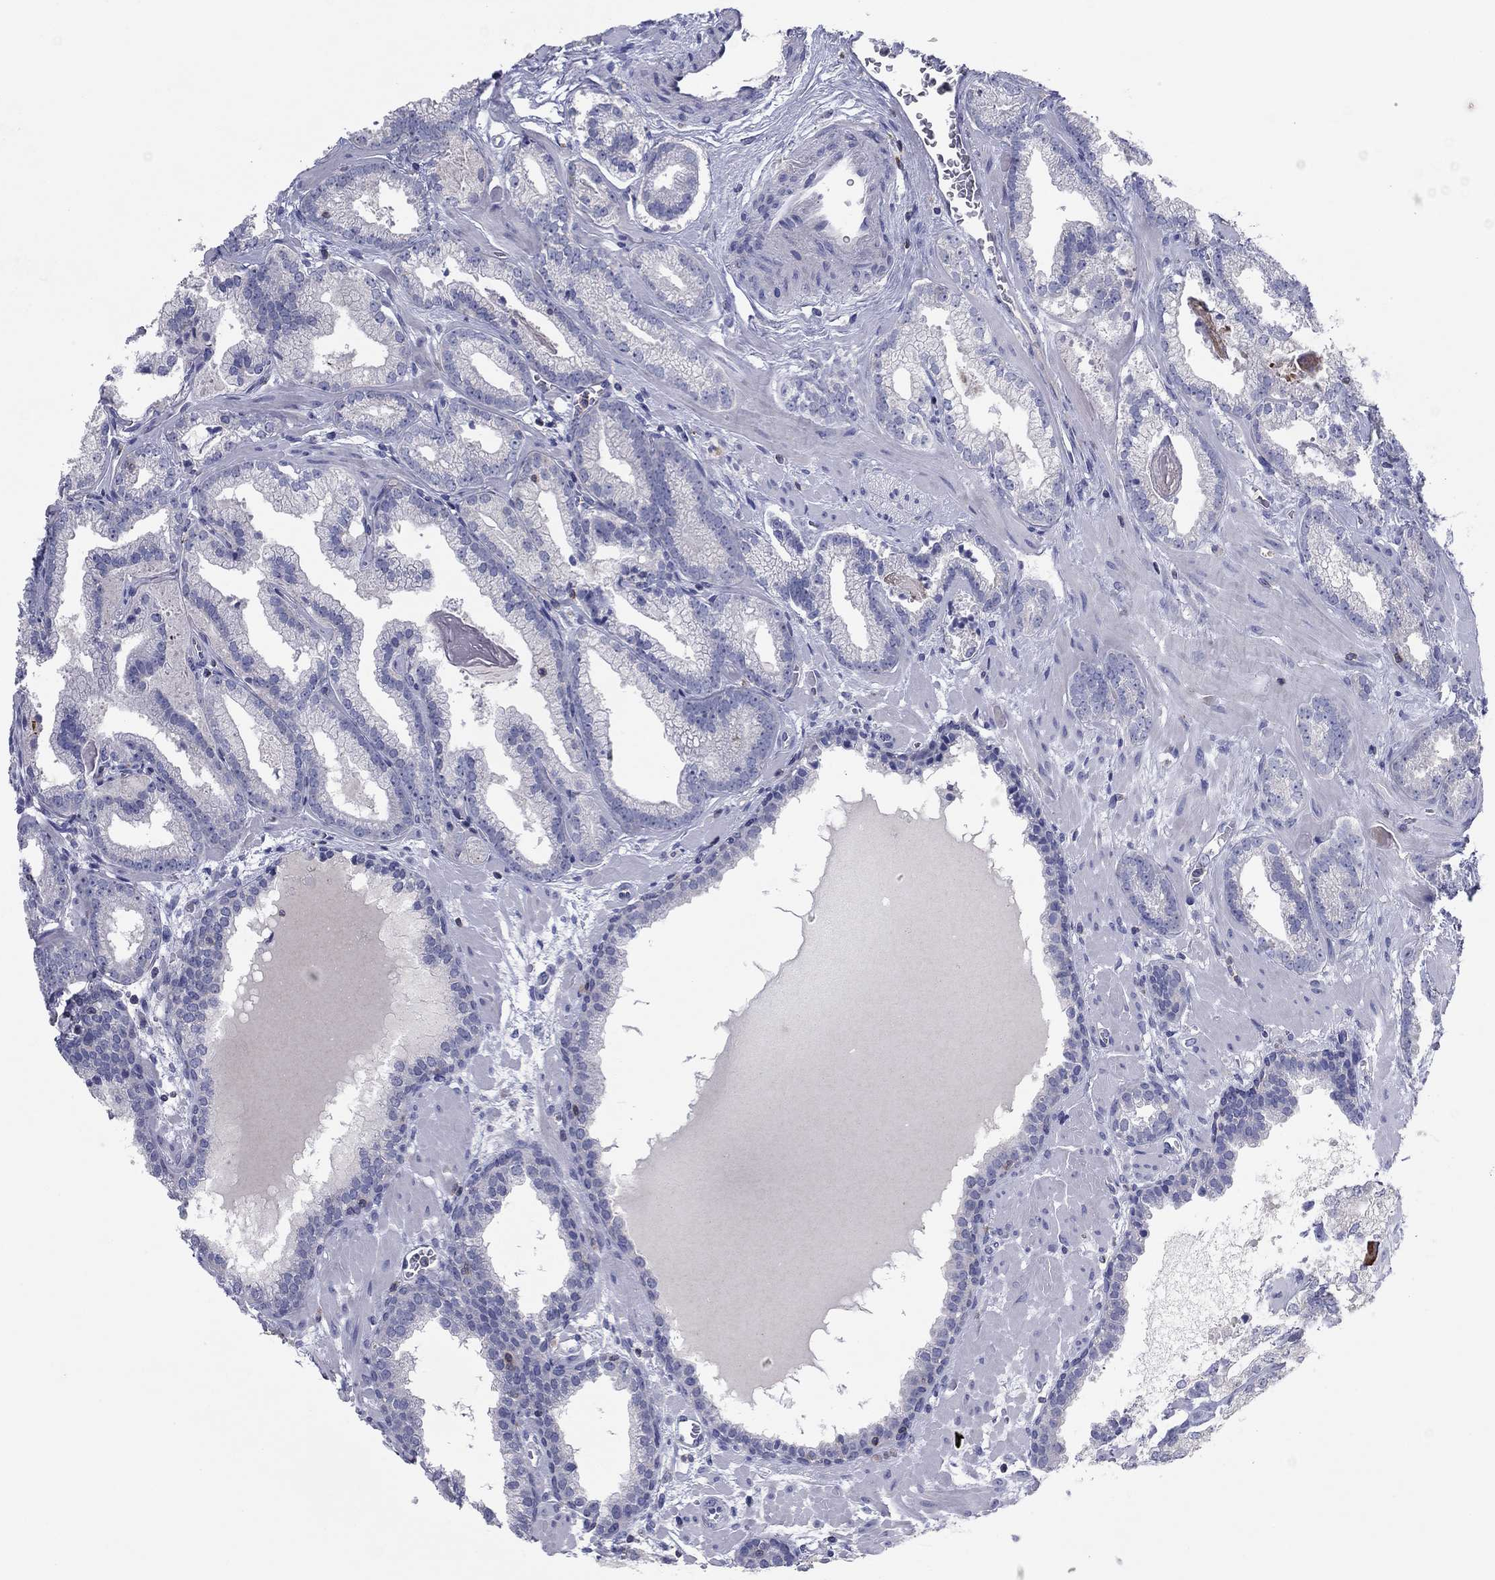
{"staining": {"intensity": "negative", "quantity": "none", "location": "none"}, "tissue": "prostate cancer", "cell_type": "Tumor cells", "image_type": "cancer", "snomed": [{"axis": "morphology", "description": "Adenocarcinoma, Low grade"}, {"axis": "topography", "description": "Prostate"}], "caption": "DAB immunohistochemical staining of prostate low-grade adenocarcinoma reveals no significant expression in tumor cells.", "gene": "PVR", "patient": {"sex": "male", "age": 68}}